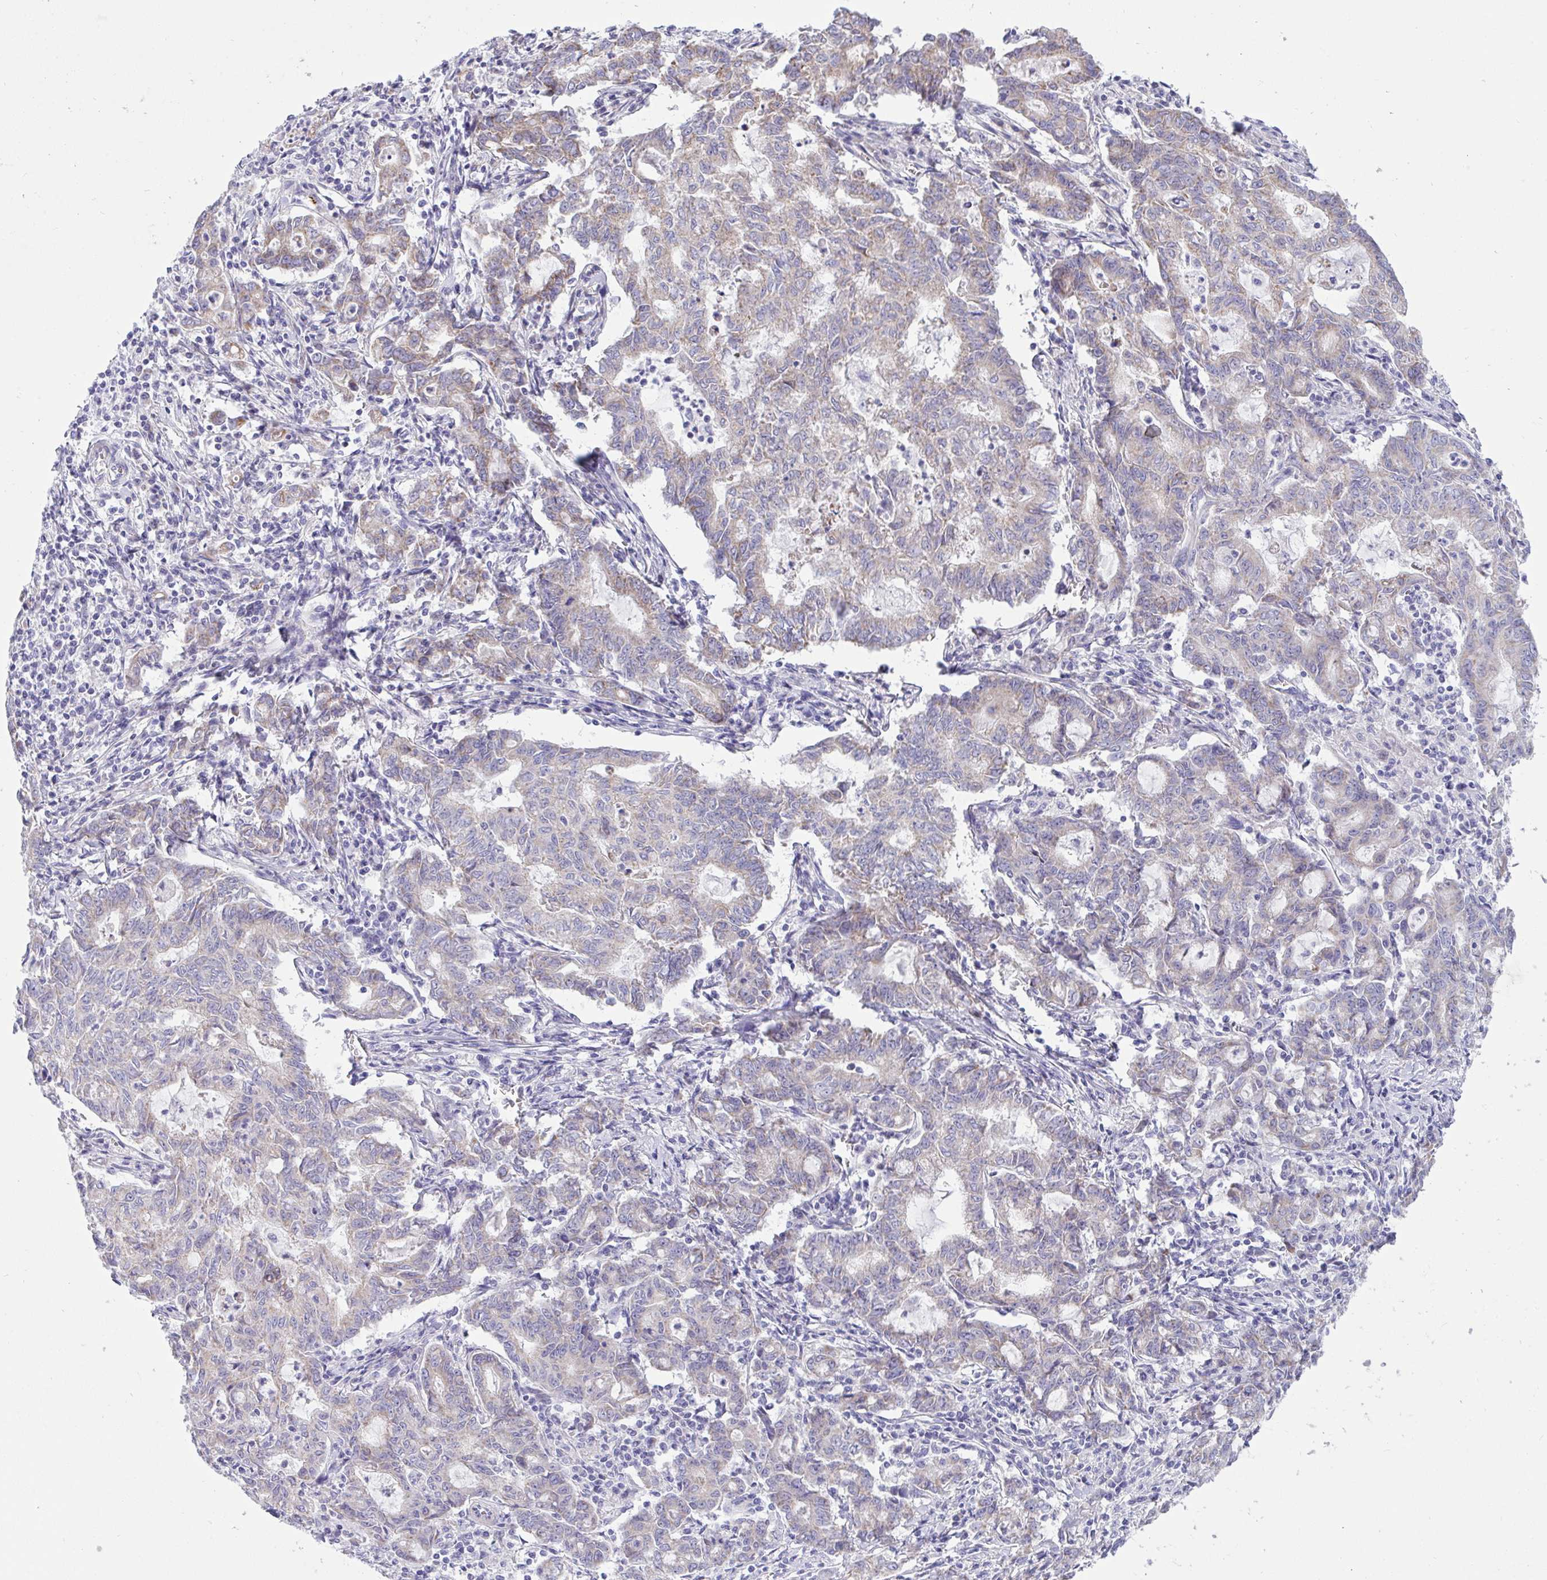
{"staining": {"intensity": "weak", "quantity": "25%-75%", "location": "cytoplasmic/membranous"}, "tissue": "stomach cancer", "cell_type": "Tumor cells", "image_type": "cancer", "snomed": [{"axis": "morphology", "description": "Adenocarcinoma, NOS"}, {"axis": "topography", "description": "Stomach, upper"}], "caption": "The micrograph reveals a brown stain indicating the presence of a protein in the cytoplasmic/membranous of tumor cells in adenocarcinoma (stomach). Using DAB (brown) and hematoxylin (blue) stains, captured at high magnification using brightfield microscopy.", "gene": "NTN1", "patient": {"sex": "female", "age": 79}}